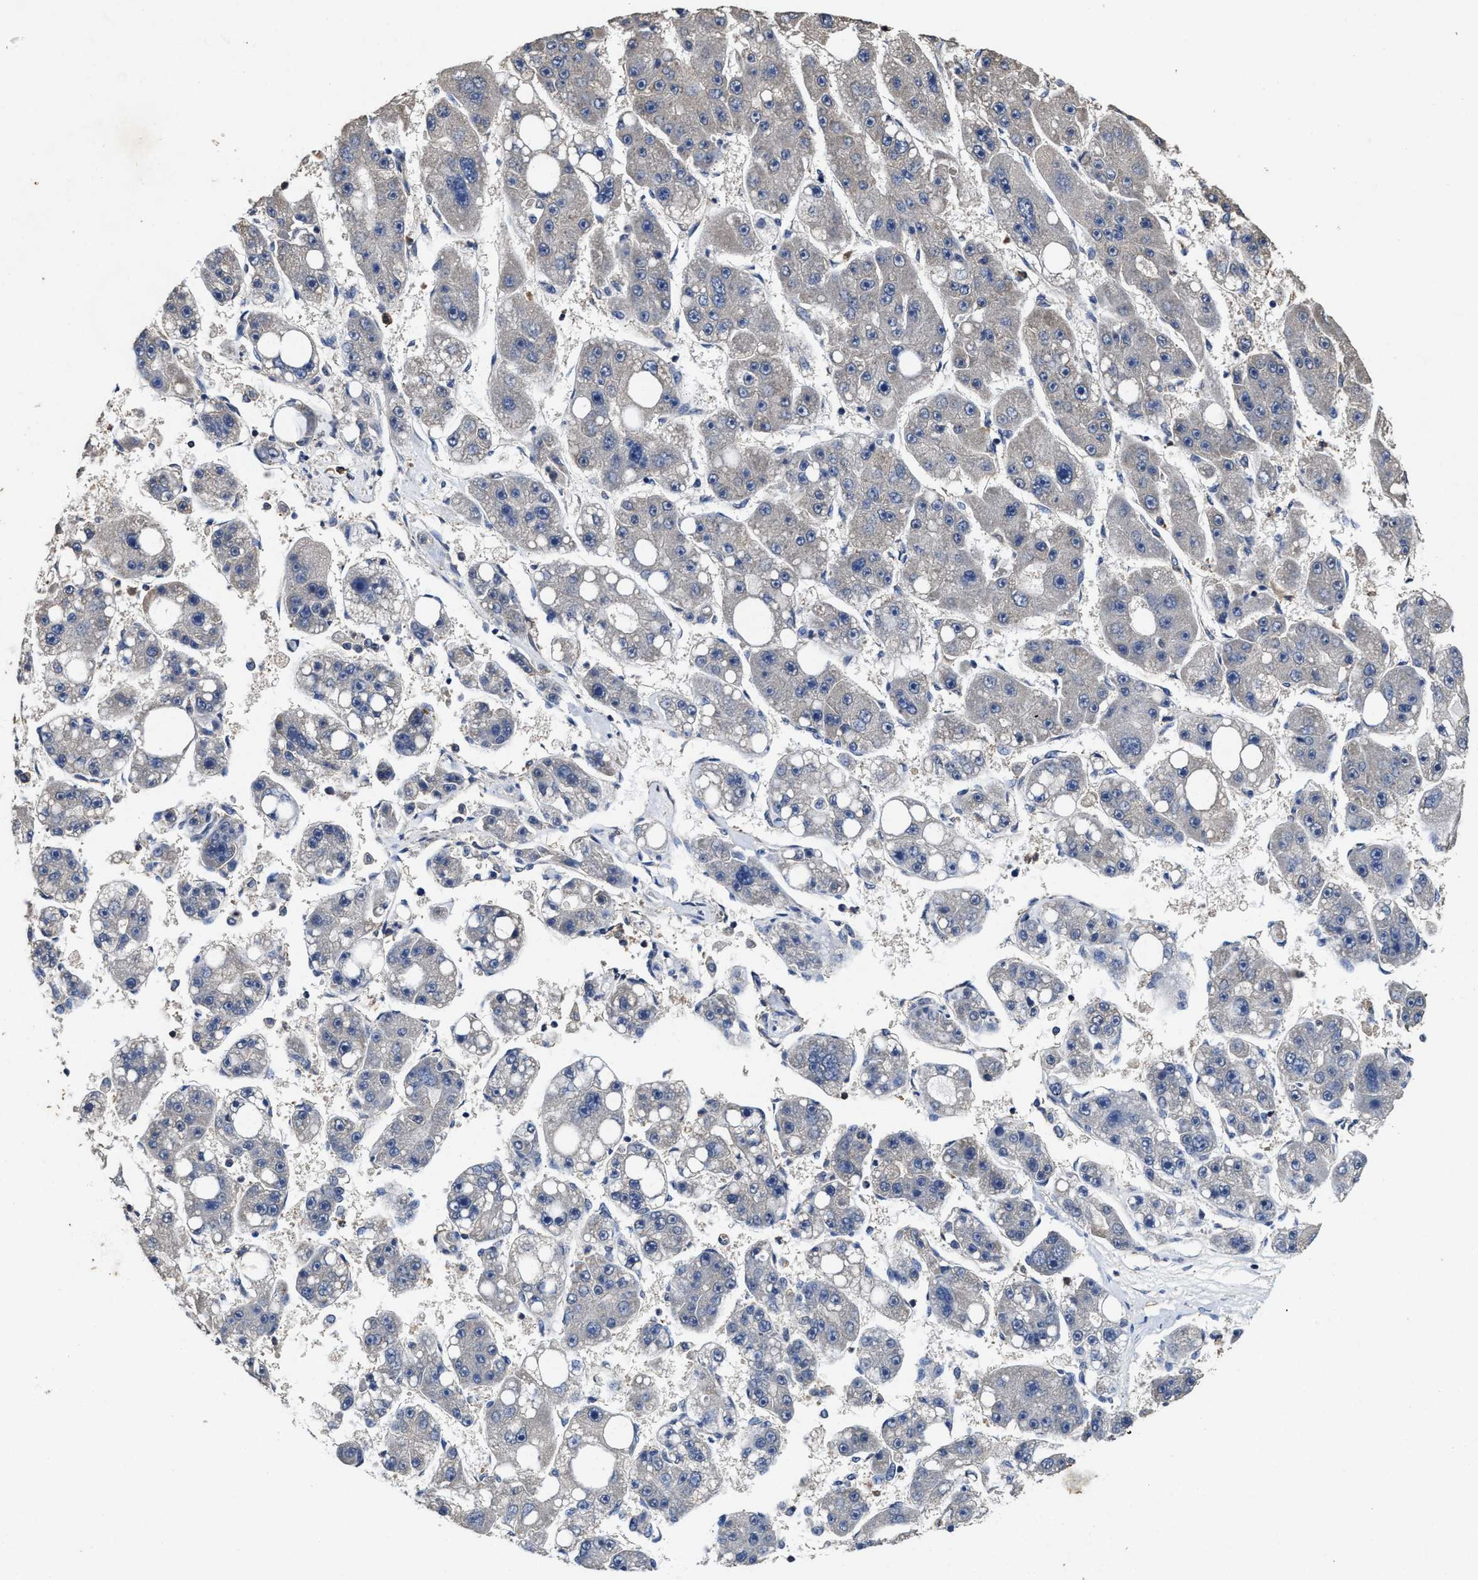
{"staining": {"intensity": "negative", "quantity": "none", "location": "none"}, "tissue": "liver cancer", "cell_type": "Tumor cells", "image_type": "cancer", "snomed": [{"axis": "morphology", "description": "Carcinoma, Hepatocellular, NOS"}, {"axis": "topography", "description": "Liver"}], "caption": "This is an IHC micrograph of human liver cancer (hepatocellular carcinoma). There is no expression in tumor cells.", "gene": "SFXN4", "patient": {"sex": "female", "age": 61}}